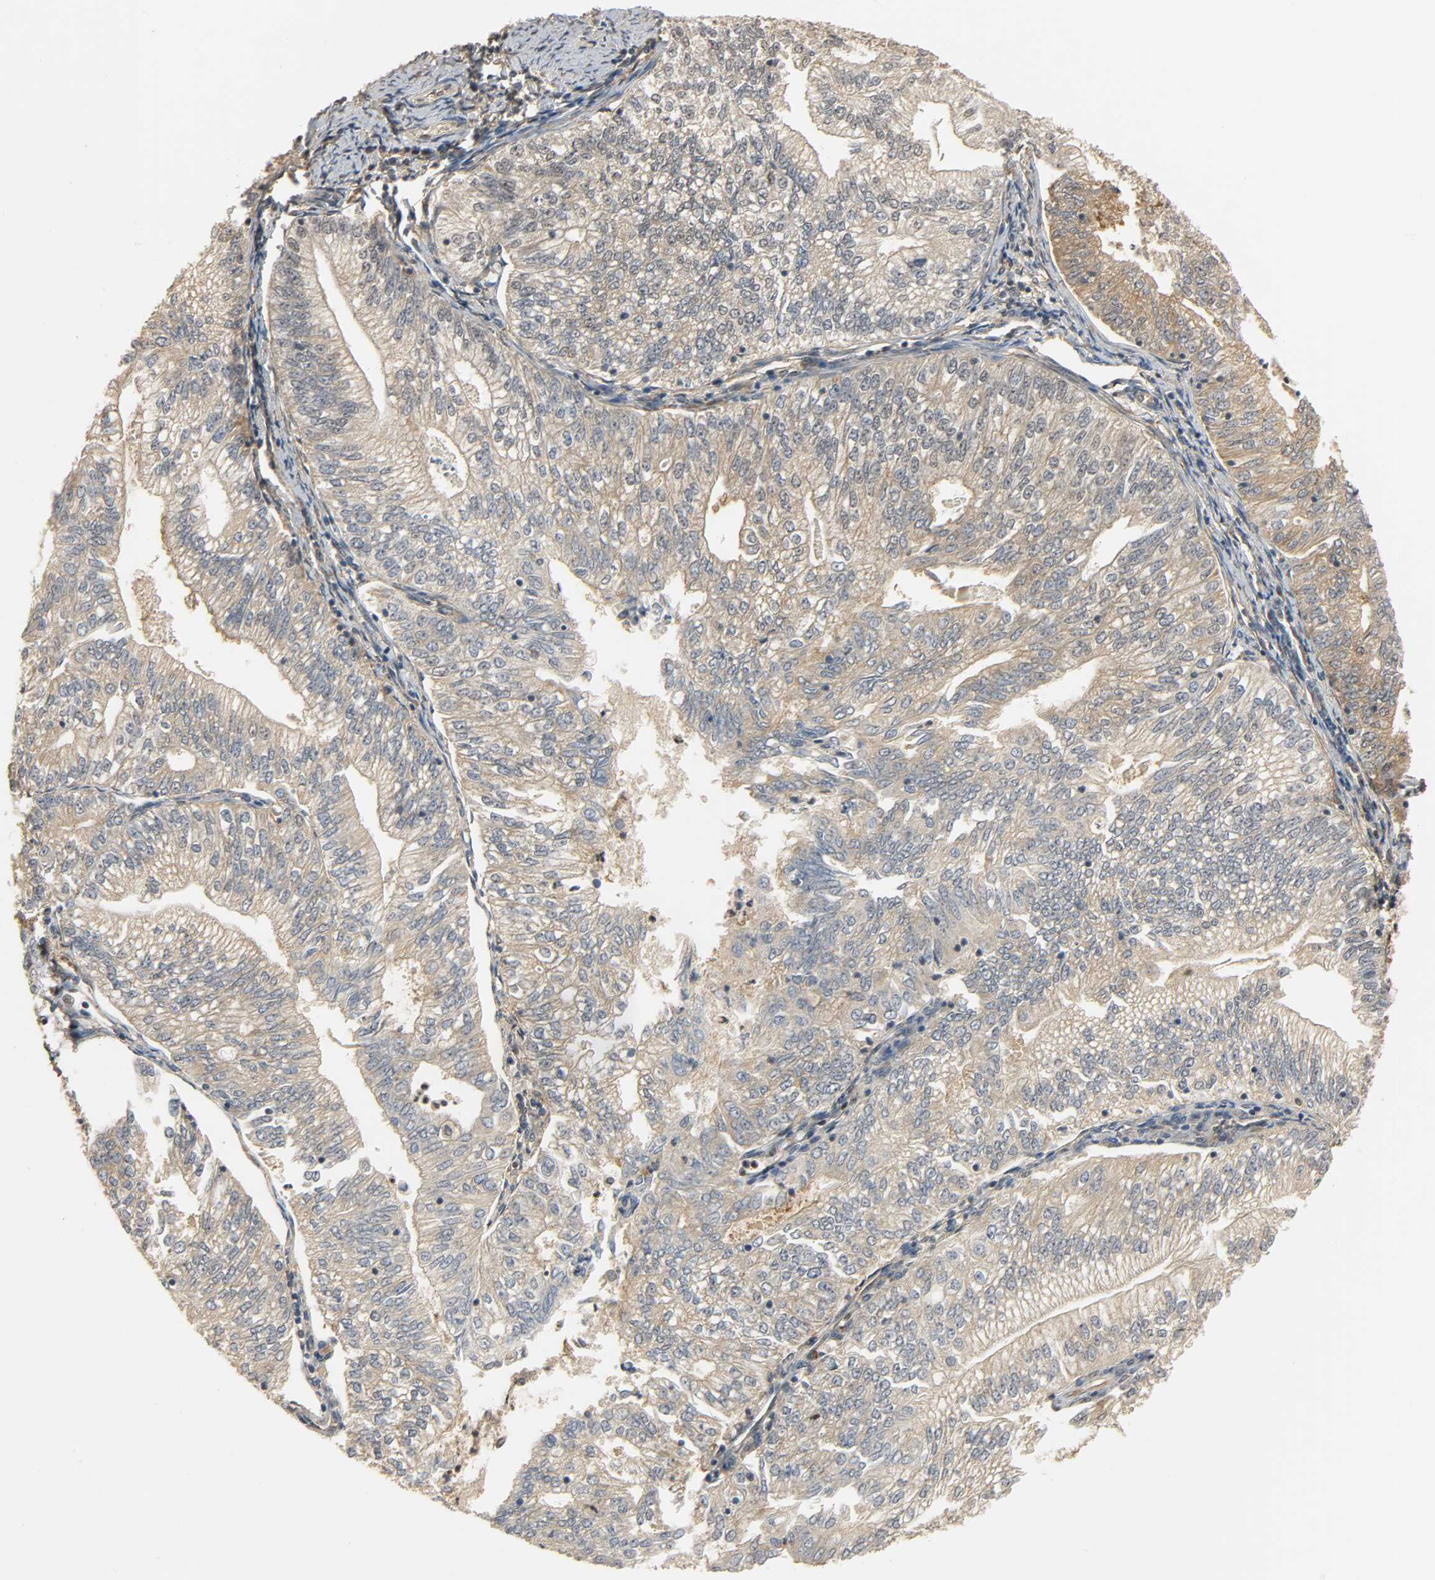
{"staining": {"intensity": "weak", "quantity": ">75%", "location": "cytoplasmic/membranous"}, "tissue": "endometrial cancer", "cell_type": "Tumor cells", "image_type": "cancer", "snomed": [{"axis": "morphology", "description": "Adenocarcinoma, NOS"}, {"axis": "topography", "description": "Endometrium"}], "caption": "Endometrial cancer (adenocarcinoma) stained for a protein shows weak cytoplasmic/membranous positivity in tumor cells.", "gene": "ZFPM2", "patient": {"sex": "female", "age": 69}}